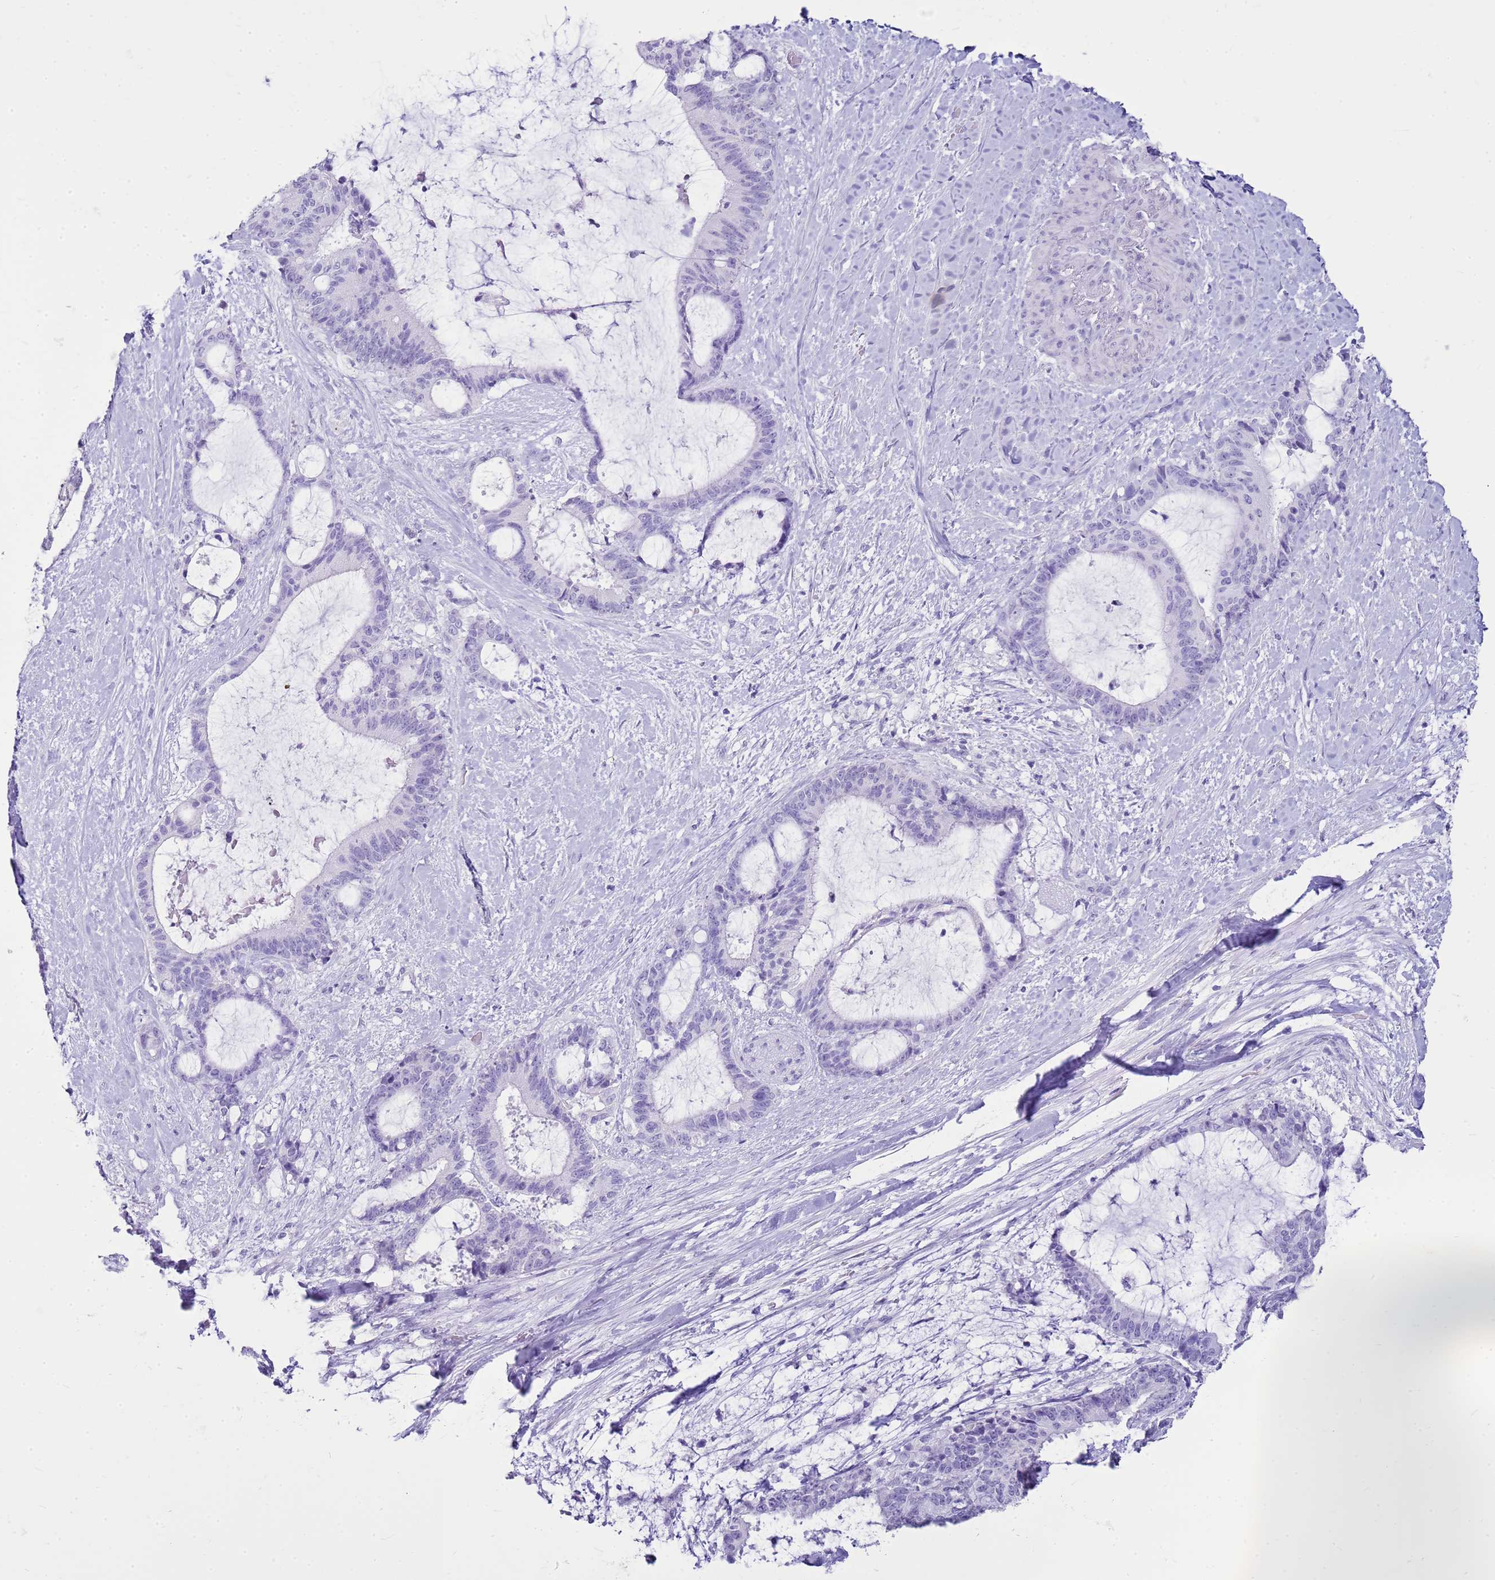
{"staining": {"intensity": "negative", "quantity": "none", "location": "none"}, "tissue": "liver cancer", "cell_type": "Tumor cells", "image_type": "cancer", "snomed": [{"axis": "morphology", "description": "Normal tissue, NOS"}, {"axis": "morphology", "description": "Cholangiocarcinoma"}, {"axis": "topography", "description": "Liver"}, {"axis": "topography", "description": "Peripheral nerve tissue"}], "caption": "There is no significant staining in tumor cells of liver cancer.", "gene": "CA8", "patient": {"sex": "female", "age": 73}}